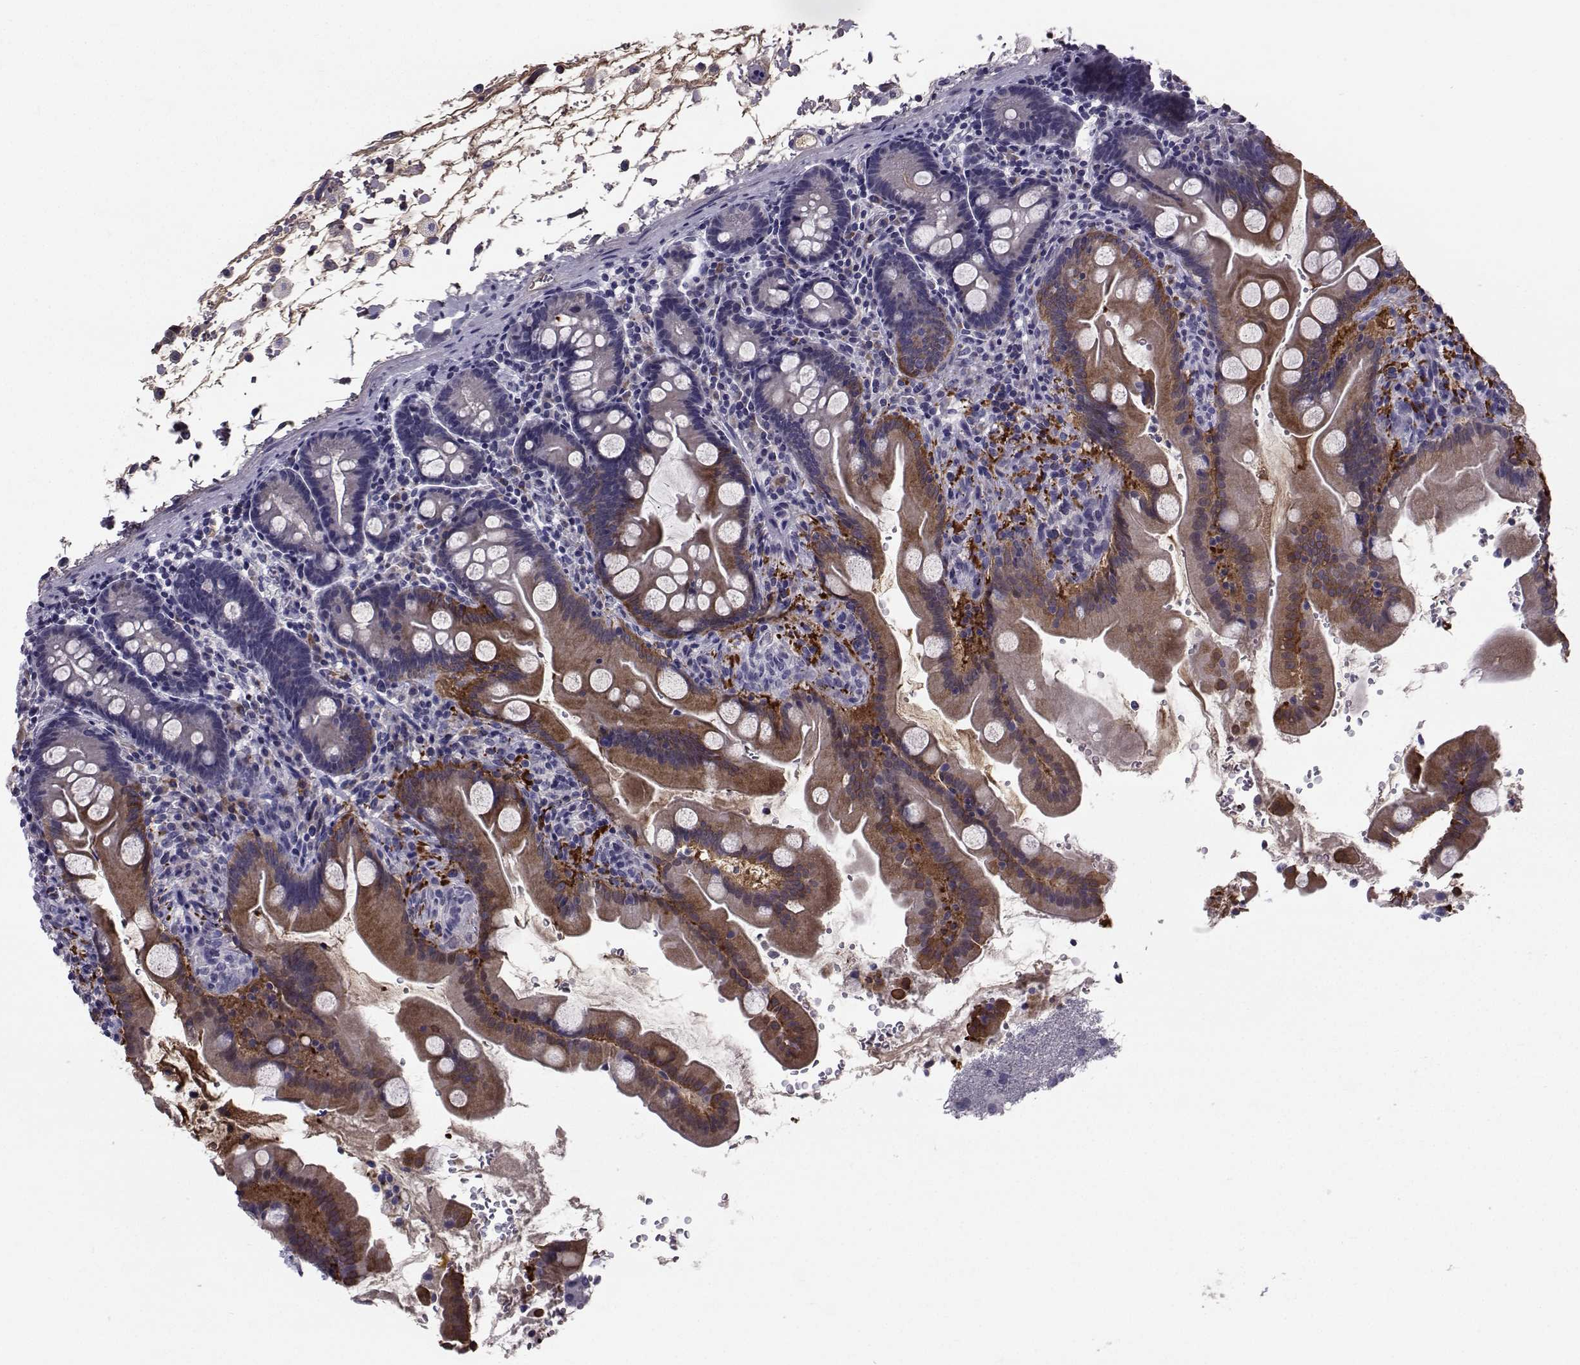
{"staining": {"intensity": "moderate", "quantity": ">75%", "location": "cytoplasmic/membranous"}, "tissue": "small intestine", "cell_type": "Glandular cells", "image_type": "normal", "snomed": [{"axis": "morphology", "description": "Normal tissue, NOS"}, {"axis": "topography", "description": "Small intestine"}], "caption": "The histopathology image displays immunohistochemical staining of normal small intestine. There is moderate cytoplasmic/membranous expression is identified in approximately >75% of glandular cells. (DAB (3,3'-diaminobenzidine) = brown stain, brightfield microscopy at high magnification).", "gene": "TNFRSF11B", "patient": {"sex": "female", "age": 44}}